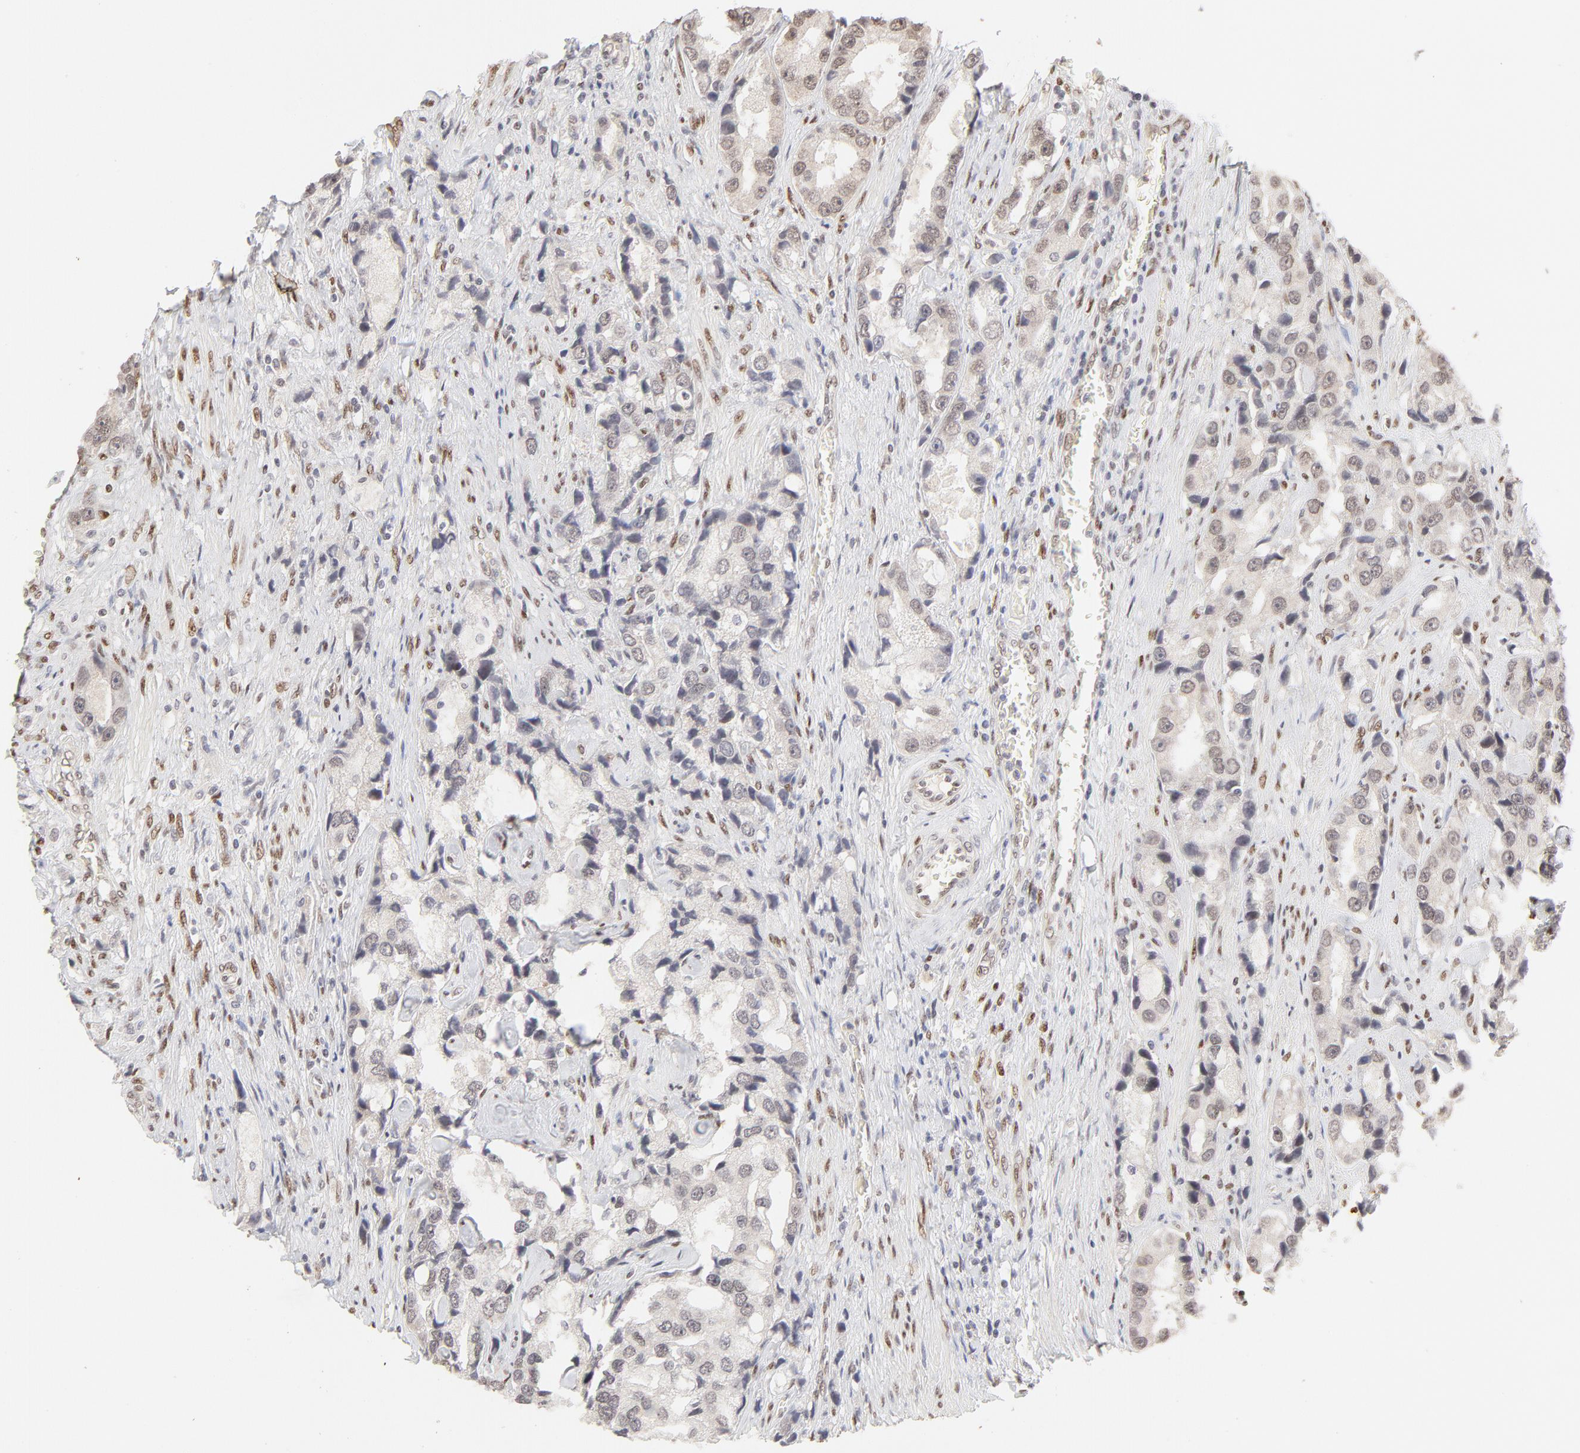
{"staining": {"intensity": "weak", "quantity": "<25%", "location": "nuclear"}, "tissue": "prostate cancer", "cell_type": "Tumor cells", "image_type": "cancer", "snomed": [{"axis": "morphology", "description": "Adenocarcinoma, High grade"}, {"axis": "topography", "description": "Prostate"}], "caption": "High power microscopy histopathology image of an immunohistochemistry histopathology image of prostate high-grade adenocarcinoma, revealing no significant staining in tumor cells. (DAB (3,3'-diaminobenzidine) immunohistochemistry (IHC) with hematoxylin counter stain).", "gene": "PBX3", "patient": {"sex": "male", "age": 63}}